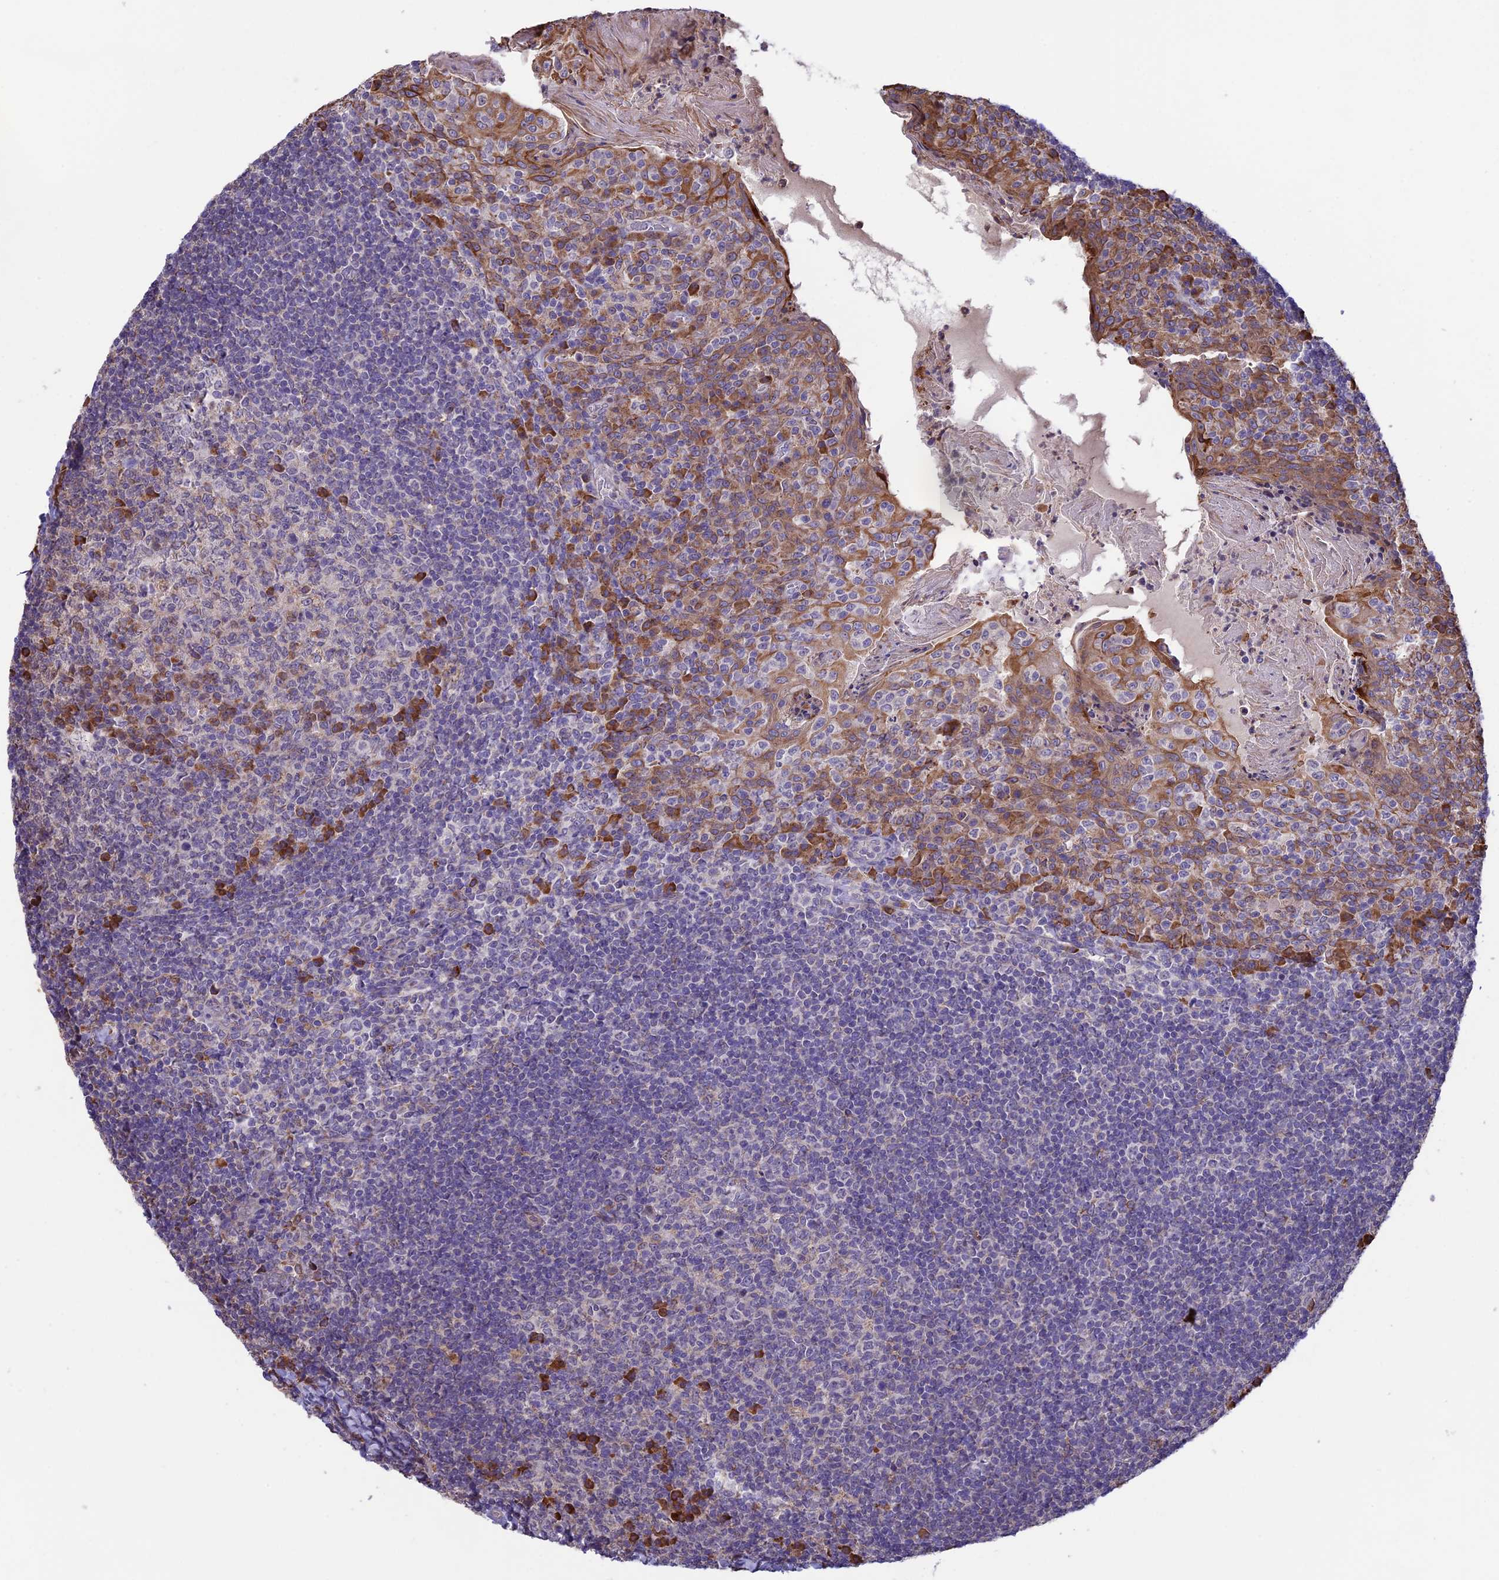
{"staining": {"intensity": "moderate", "quantity": "<25%", "location": "cytoplasmic/membranous"}, "tissue": "tonsil", "cell_type": "Germinal center cells", "image_type": "normal", "snomed": [{"axis": "morphology", "description": "Normal tissue, NOS"}, {"axis": "topography", "description": "Tonsil"}], "caption": "Approximately <25% of germinal center cells in normal human tonsil display moderate cytoplasmic/membranous protein positivity as visualized by brown immunohistochemical staining.", "gene": "DMRTA2", "patient": {"sex": "female", "age": 10}}